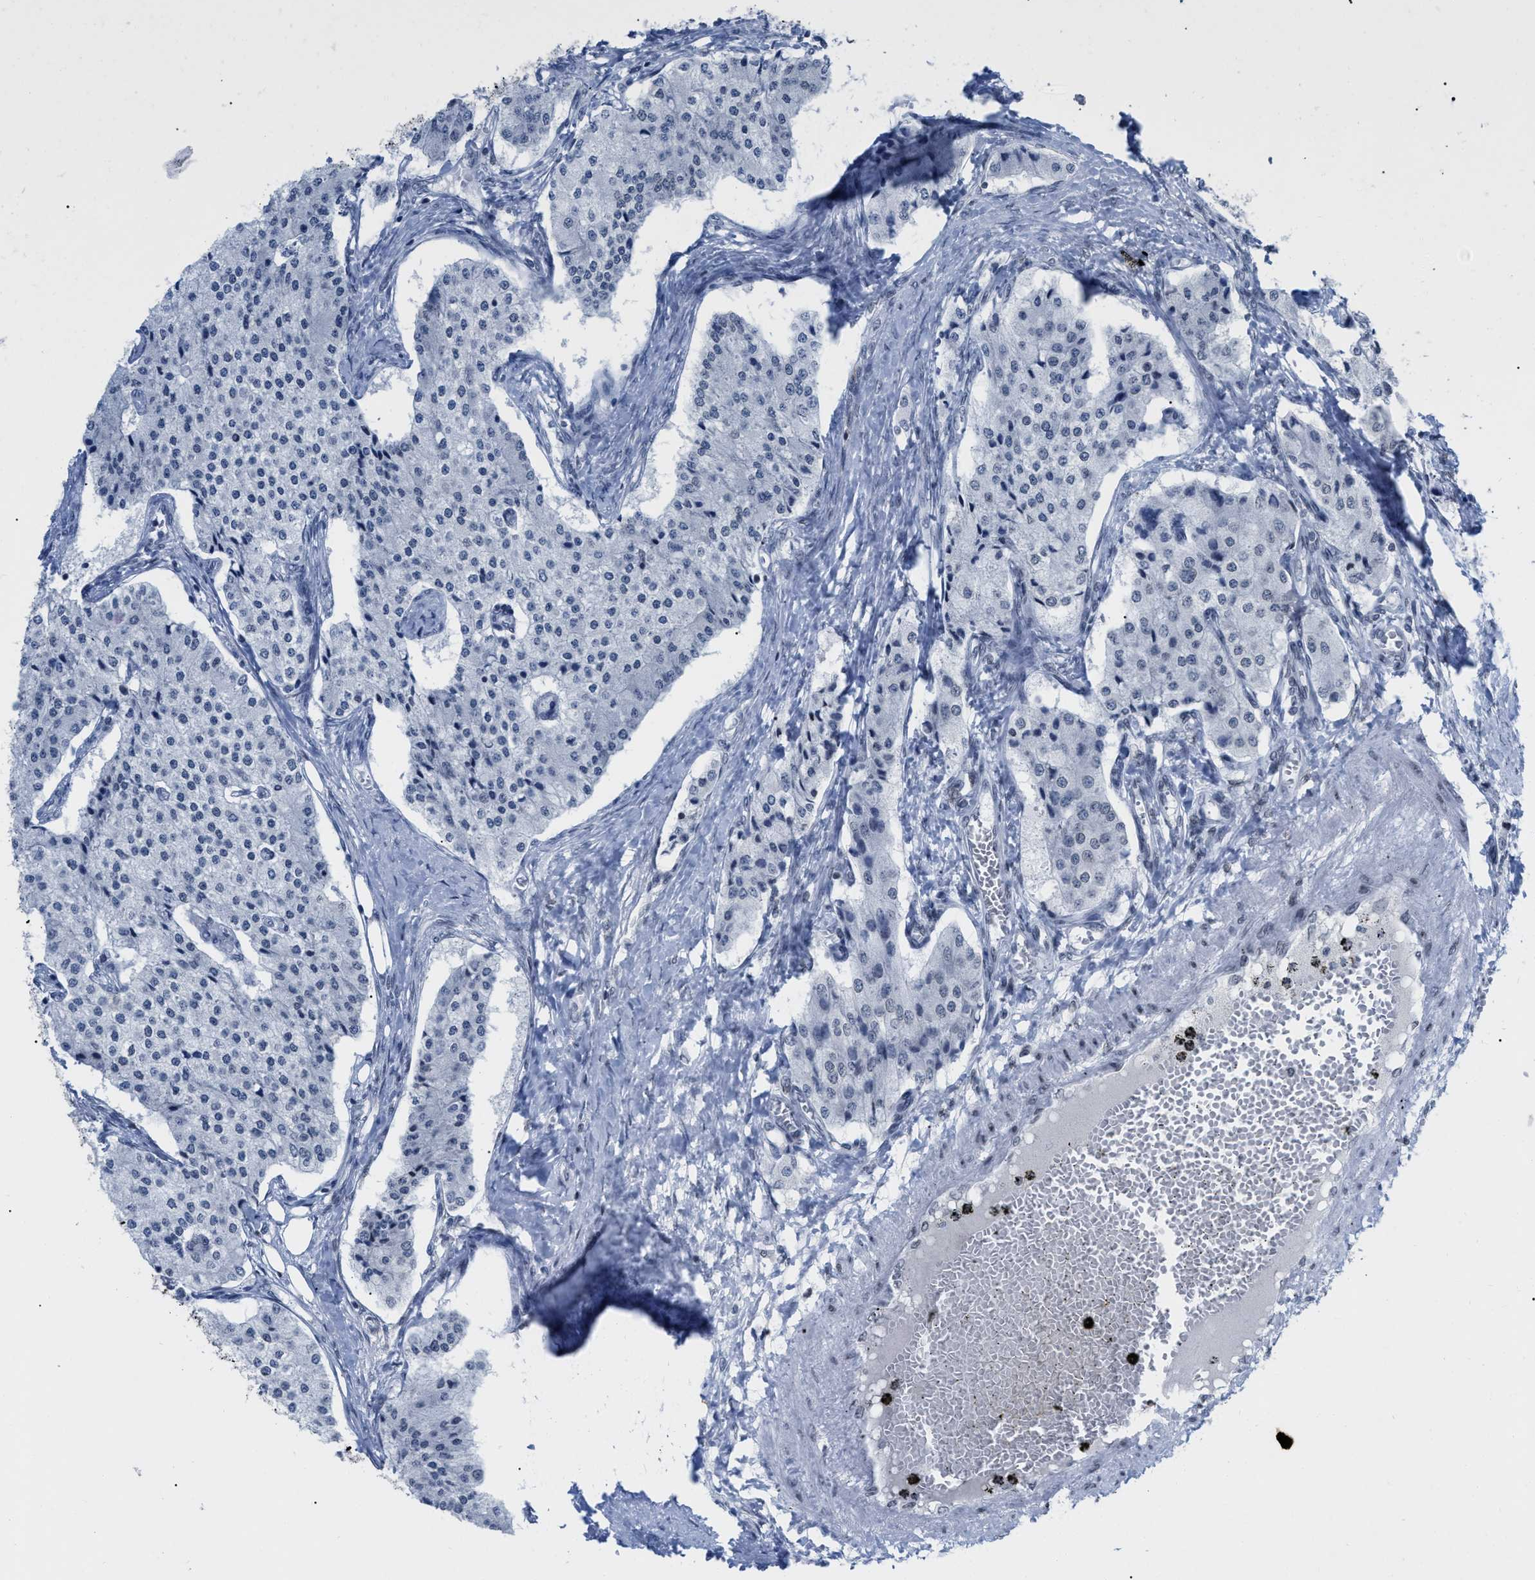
{"staining": {"intensity": "negative", "quantity": "none", "location": "none"}, "tissue": "carcinoid", "cell_type": "Tumor cells", "image_type": "cancer", "snomed": [{"axis": "morphology", "description": "Carcinoid, malignant, NOS"}, {"axis": "topography", "description": "Colon"}], "caption": "Human carcinoid stained for a protein using immunohistochemistry (IHC) demonstrates no expression in tumor cells.", "gene": "TPR", "patient": {"sex": "female", "age": 52}}